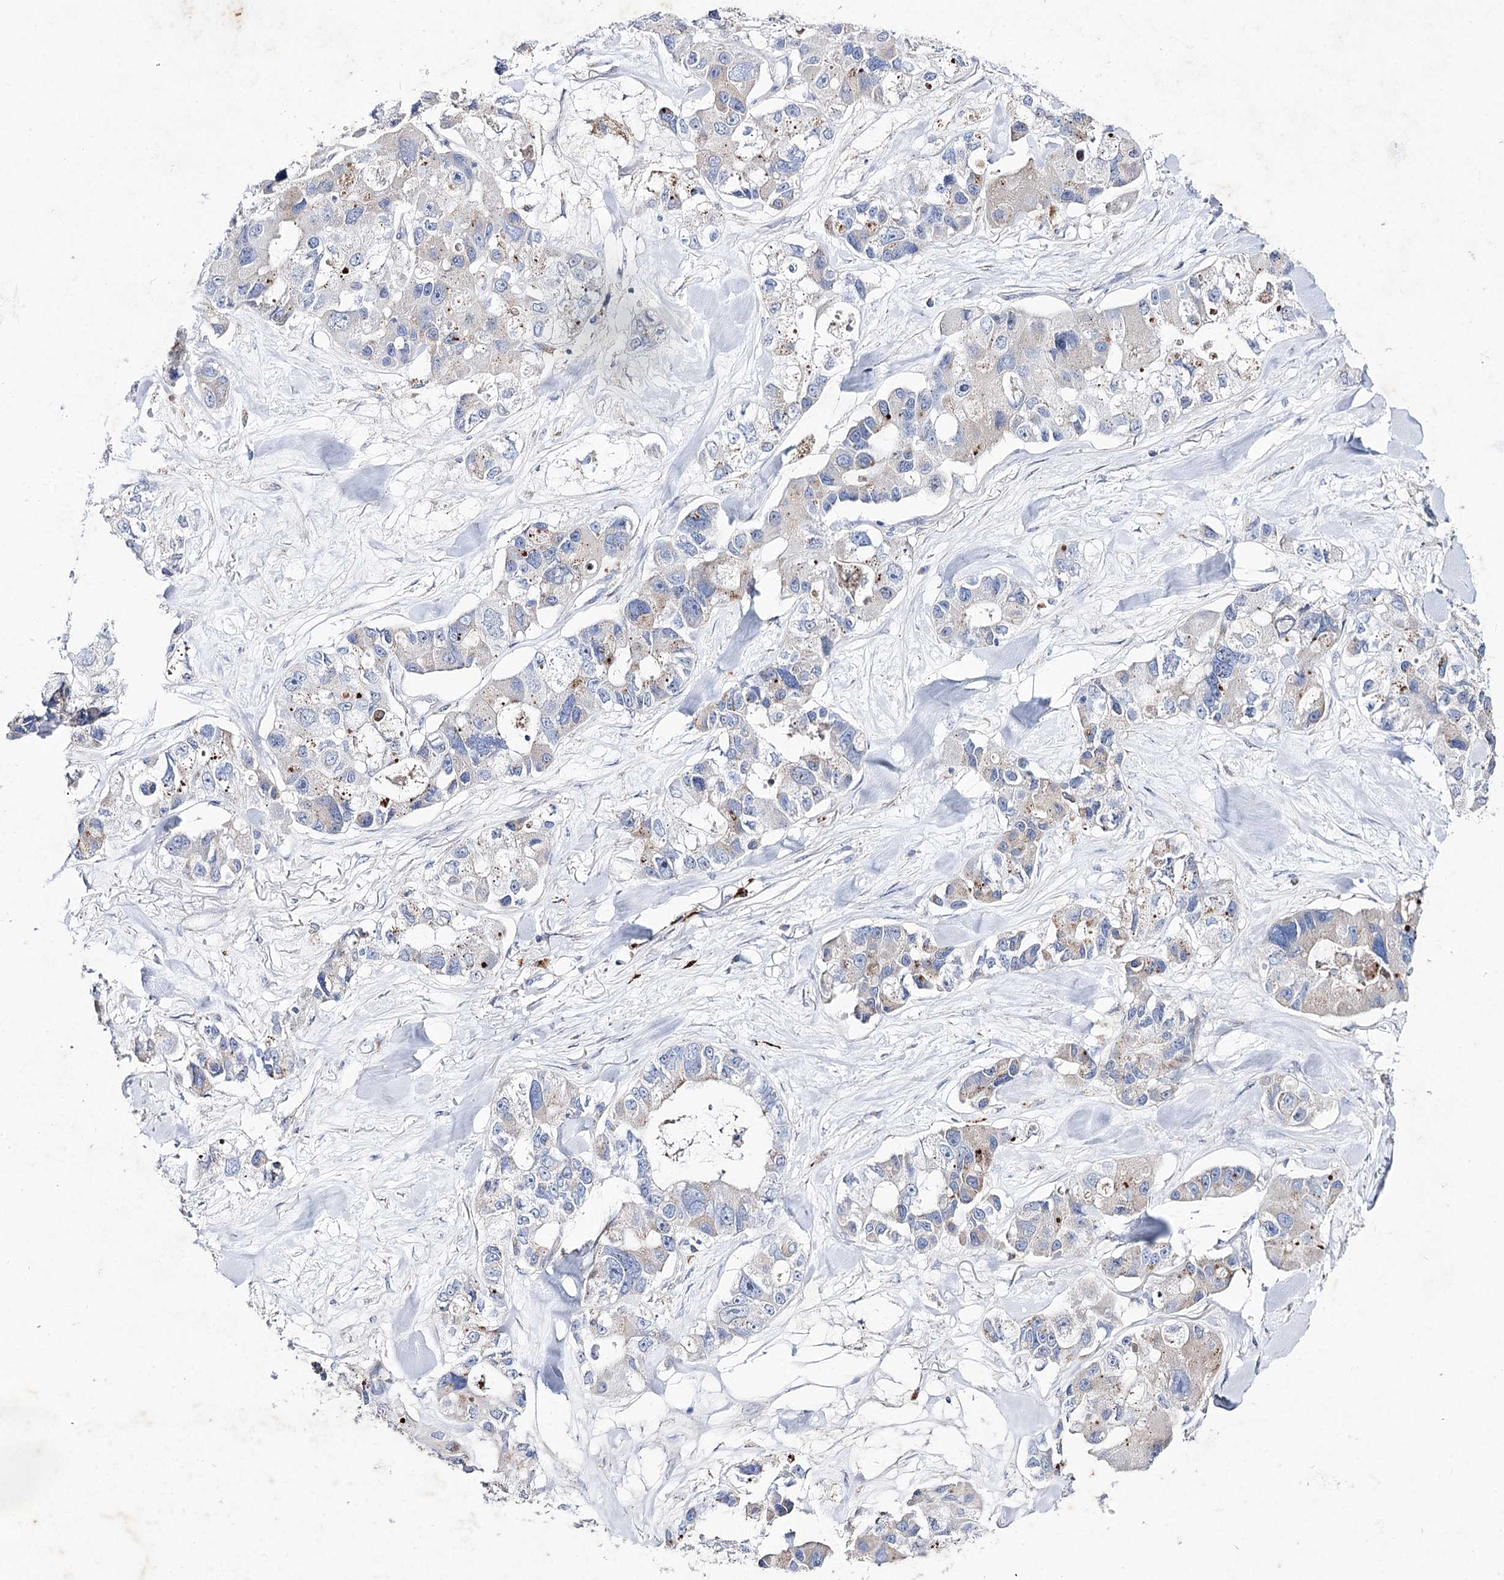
{"staining": {"intensity": "weak", "quantity": "25%-75%", "location": "cytoplasmic/membranous"}, "tissue": "lung cancer", "cell_type": "Tumor cells", "image_type": "cancer", "snomed": [{"axis": "morphology", "description": "Adenocarcinoma, NOS"}, {"axis": "topography", "description": "Lung"}], "caption": "Lung adenocarcinoma stained with a protein marker exhibits weak staining in tumor cells.", "gene": "NAGLU", "patient": {"sex": "female", "age": 54}}